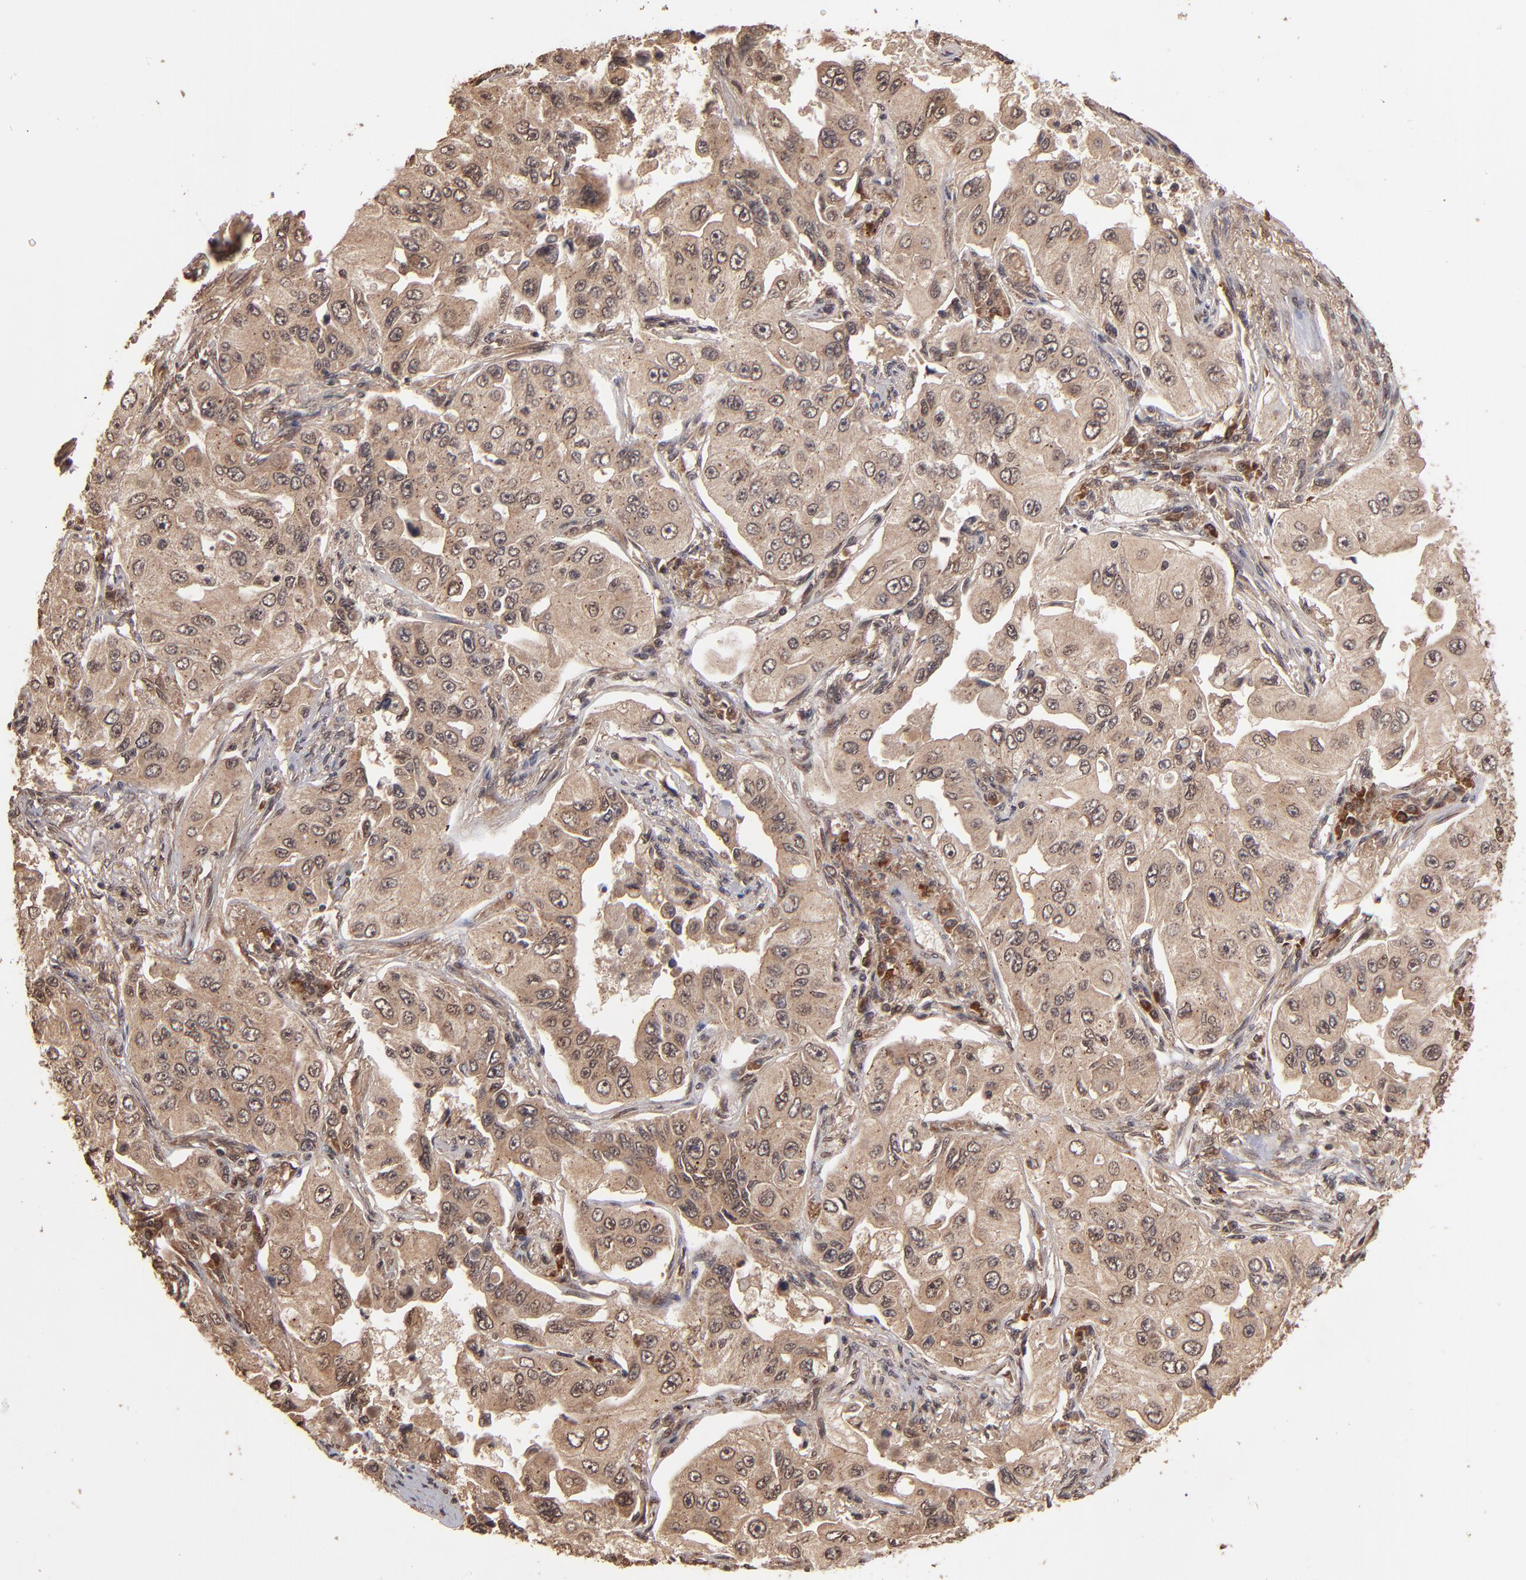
{"staining": {"intensity": "weak", "quantity": ">75%", "location": "cytoplasmic/membranous"}, "tissue": "lung cancer", "cell_type": "Tumor cells", "image_type": "cancer", "snomed": [{"axis": "morphology", "description": "Adenocarcinoma, NOS"}, {"axis": "topography", "description": "Lung"}], "caption": "A micrograph of lung cancer (adenocarcinoma) stained for a protein displays weak cytoplasmic/membranous brown staining in tumor cells.", "gene": "NFE2L2", "patient": {"sex": "male", "age": 84}}